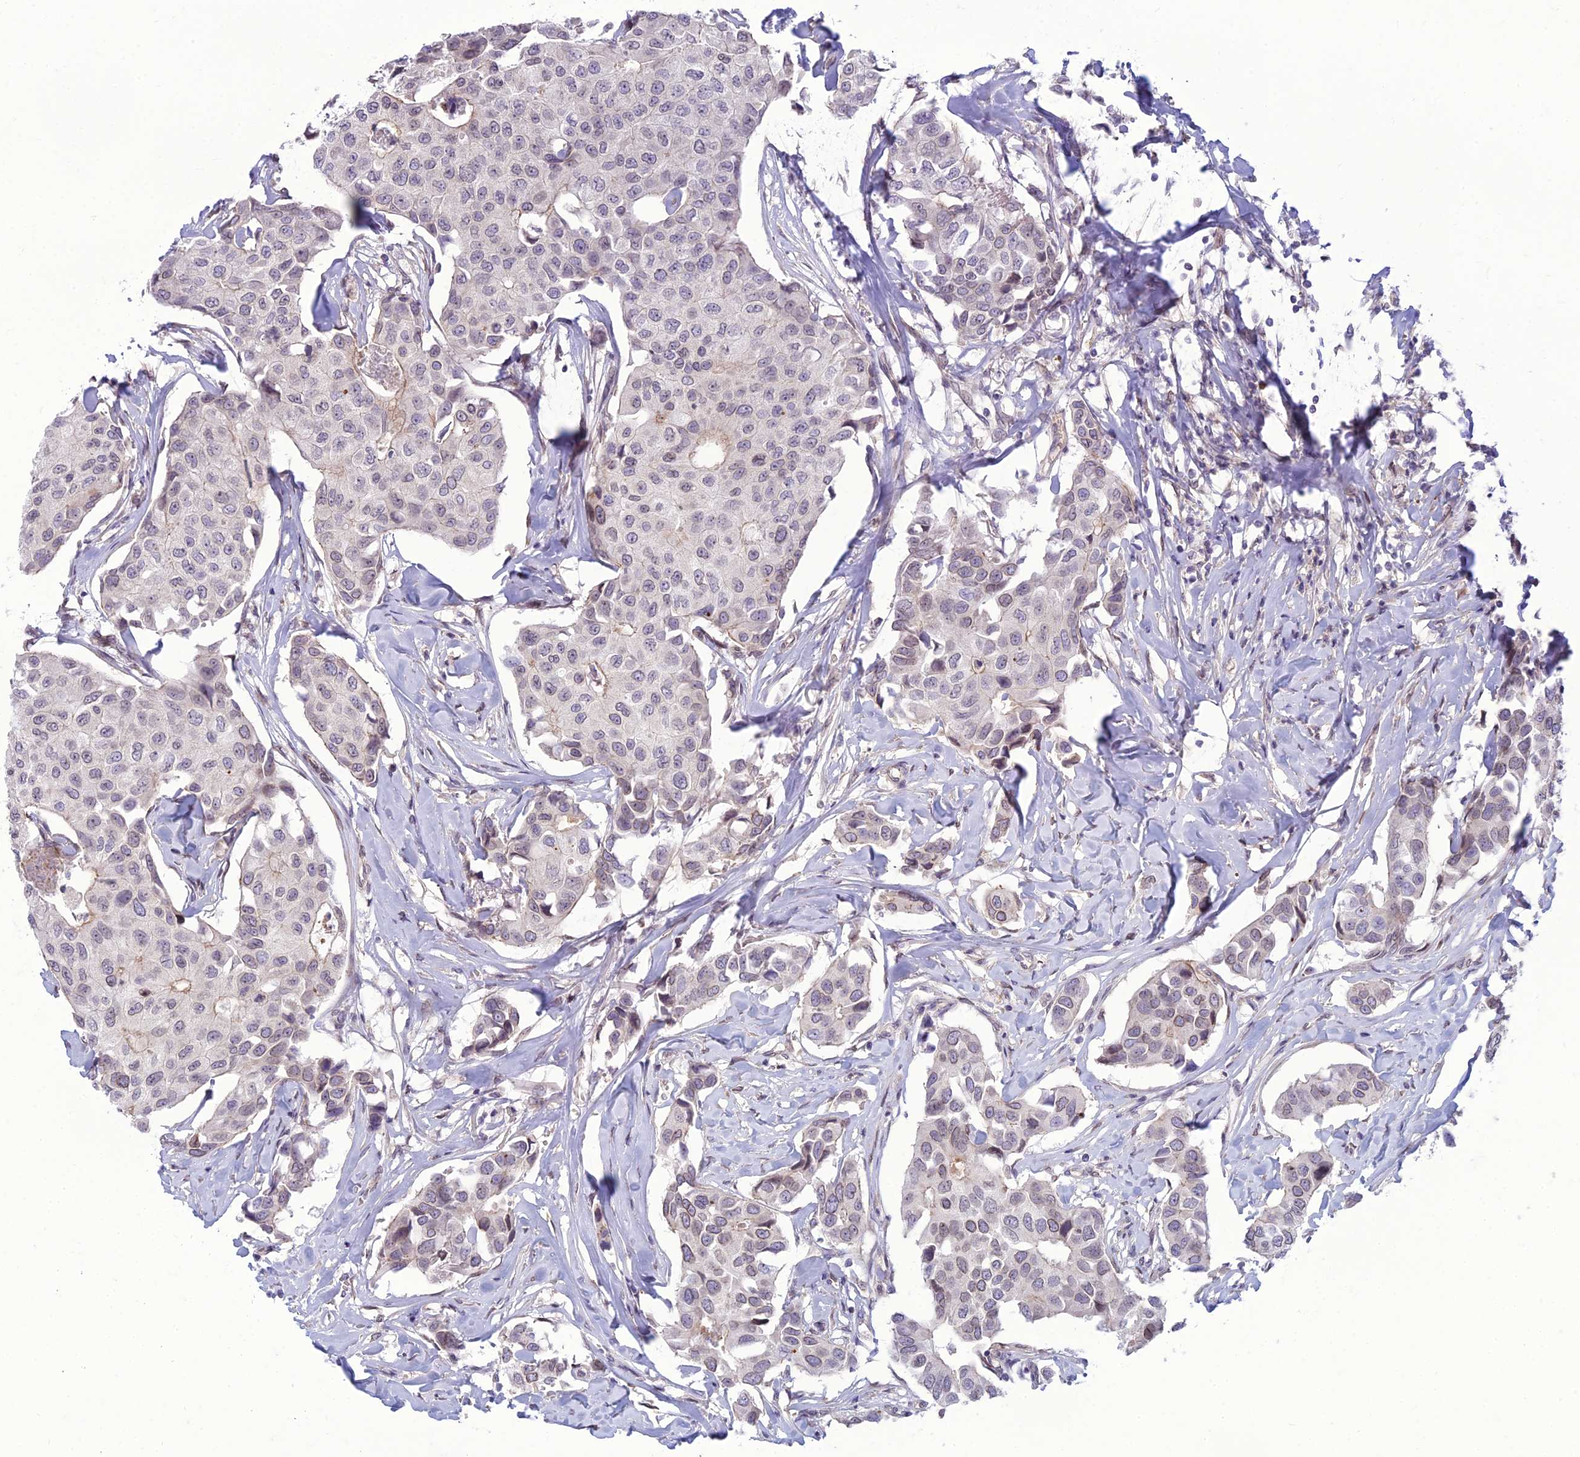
{"staining": {"intensity": "negative", "quantity": "none", "location": "none"}, "tissue": "breast cancer", "cell_type": "Tumor cells", "image_type": "cancer", "snomed": [{"axis": "morphology", "description": "Duct carcinoma"}, {"axis": "topography", "description": "Breast"}], "caption": "Tumor cells are negative for brown protein staining in breast cancer. The staining was performed using DAB to visualize the protein expression in brown, while the nuclei were stained in blue with hematoxylin (Magnification: 20x).", "gene": "DTX2", "patient": {"sex": "female", "age": 80}}